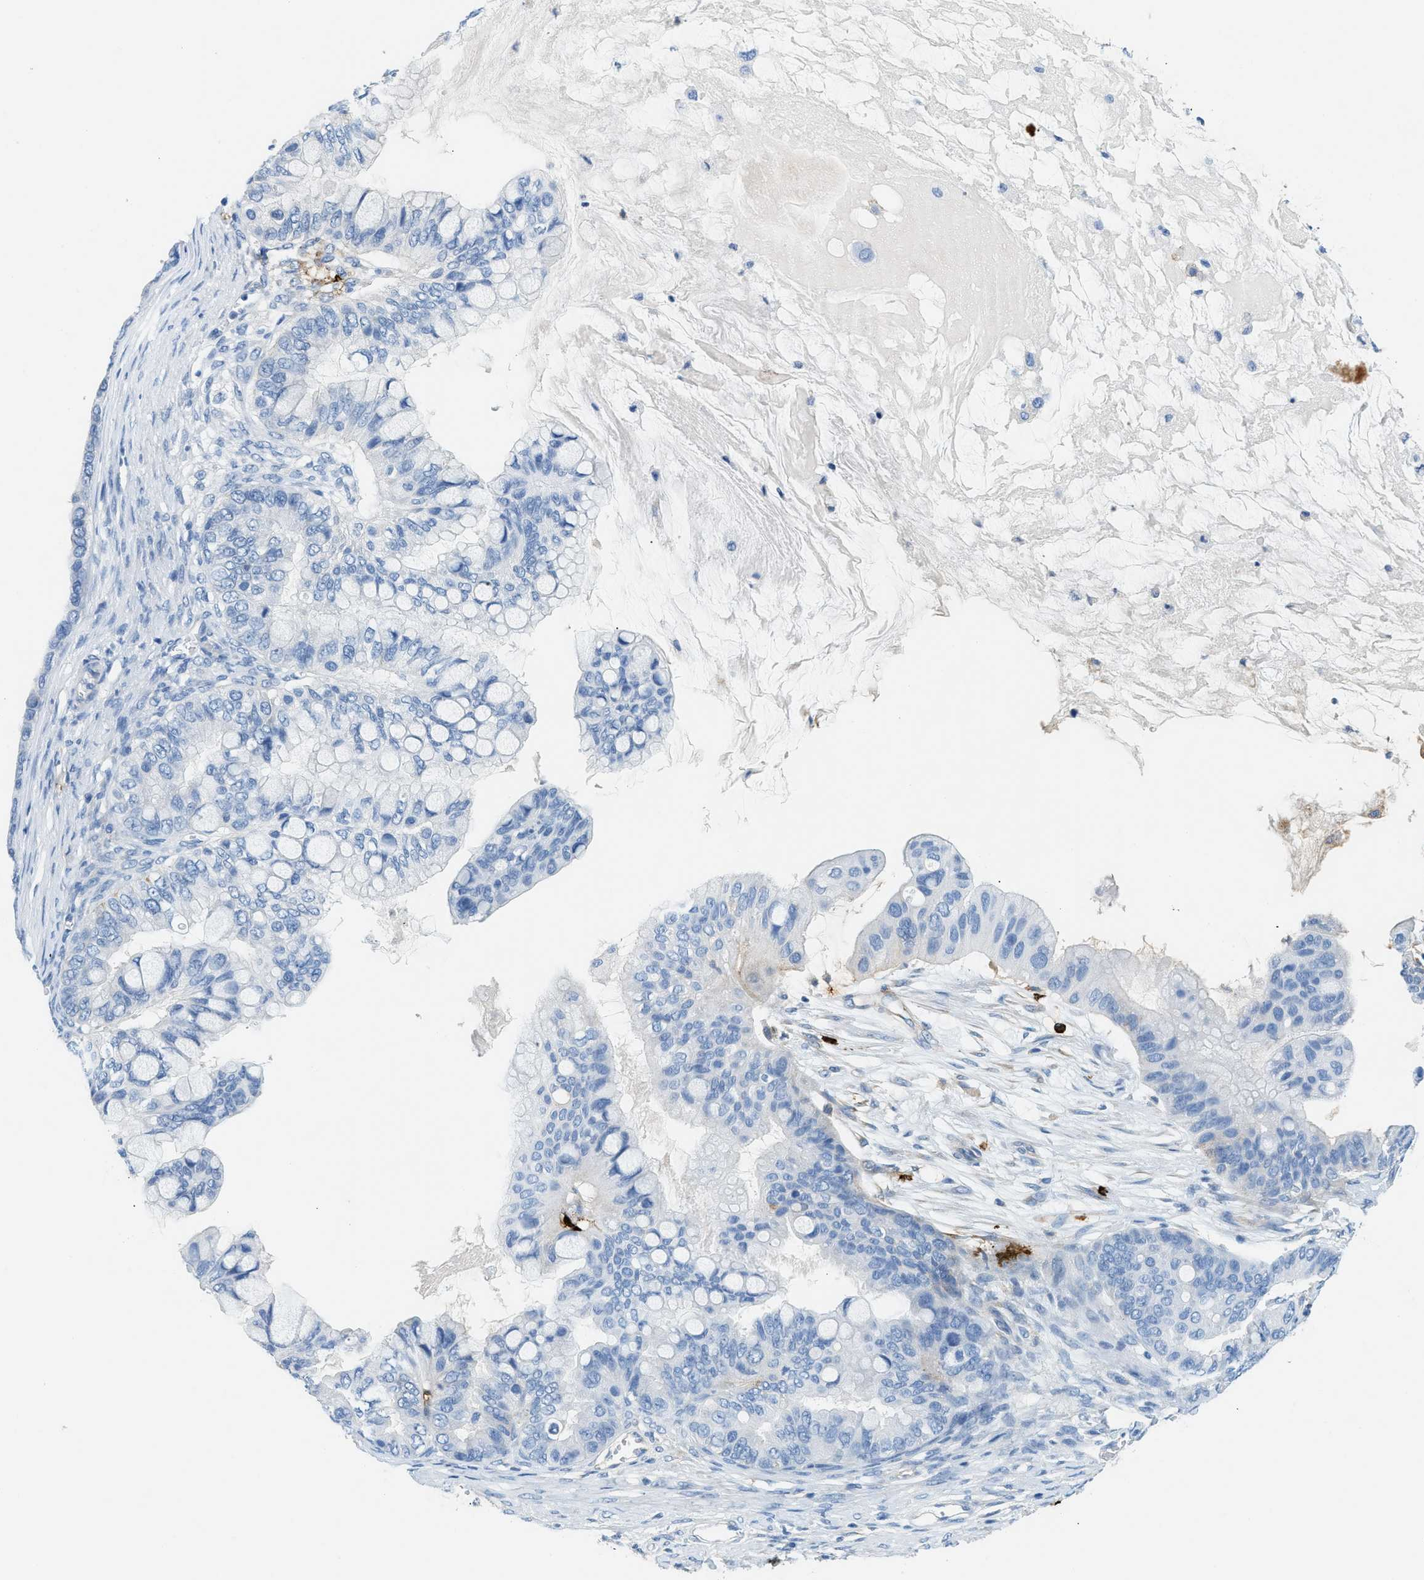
{"staining": {"intensity": "negative", "quantity": "none", "location": "none"}, "tissue": "ovarian cancer", "cell_type": "Tumor cells", "image_type": "cancer", "snomed": [{"axis": "morphology", "description": "Cystadenocarcinoma, mucinous, NOS"}, {"axis": "topography", "description": "Ovary"}], "caption": "Immunohistochemical staining of human mucinous cystadenocarcinoma (ovarian) reveals no significant expression in tumor cells. The staining is performed using DAB (3,3'-diaminobenzidine) brown chromogen with nuclei counter-stained in using hematoxylin.", "gene": "TPSAB1", "patient": {"sex": "female", "age": 80}}